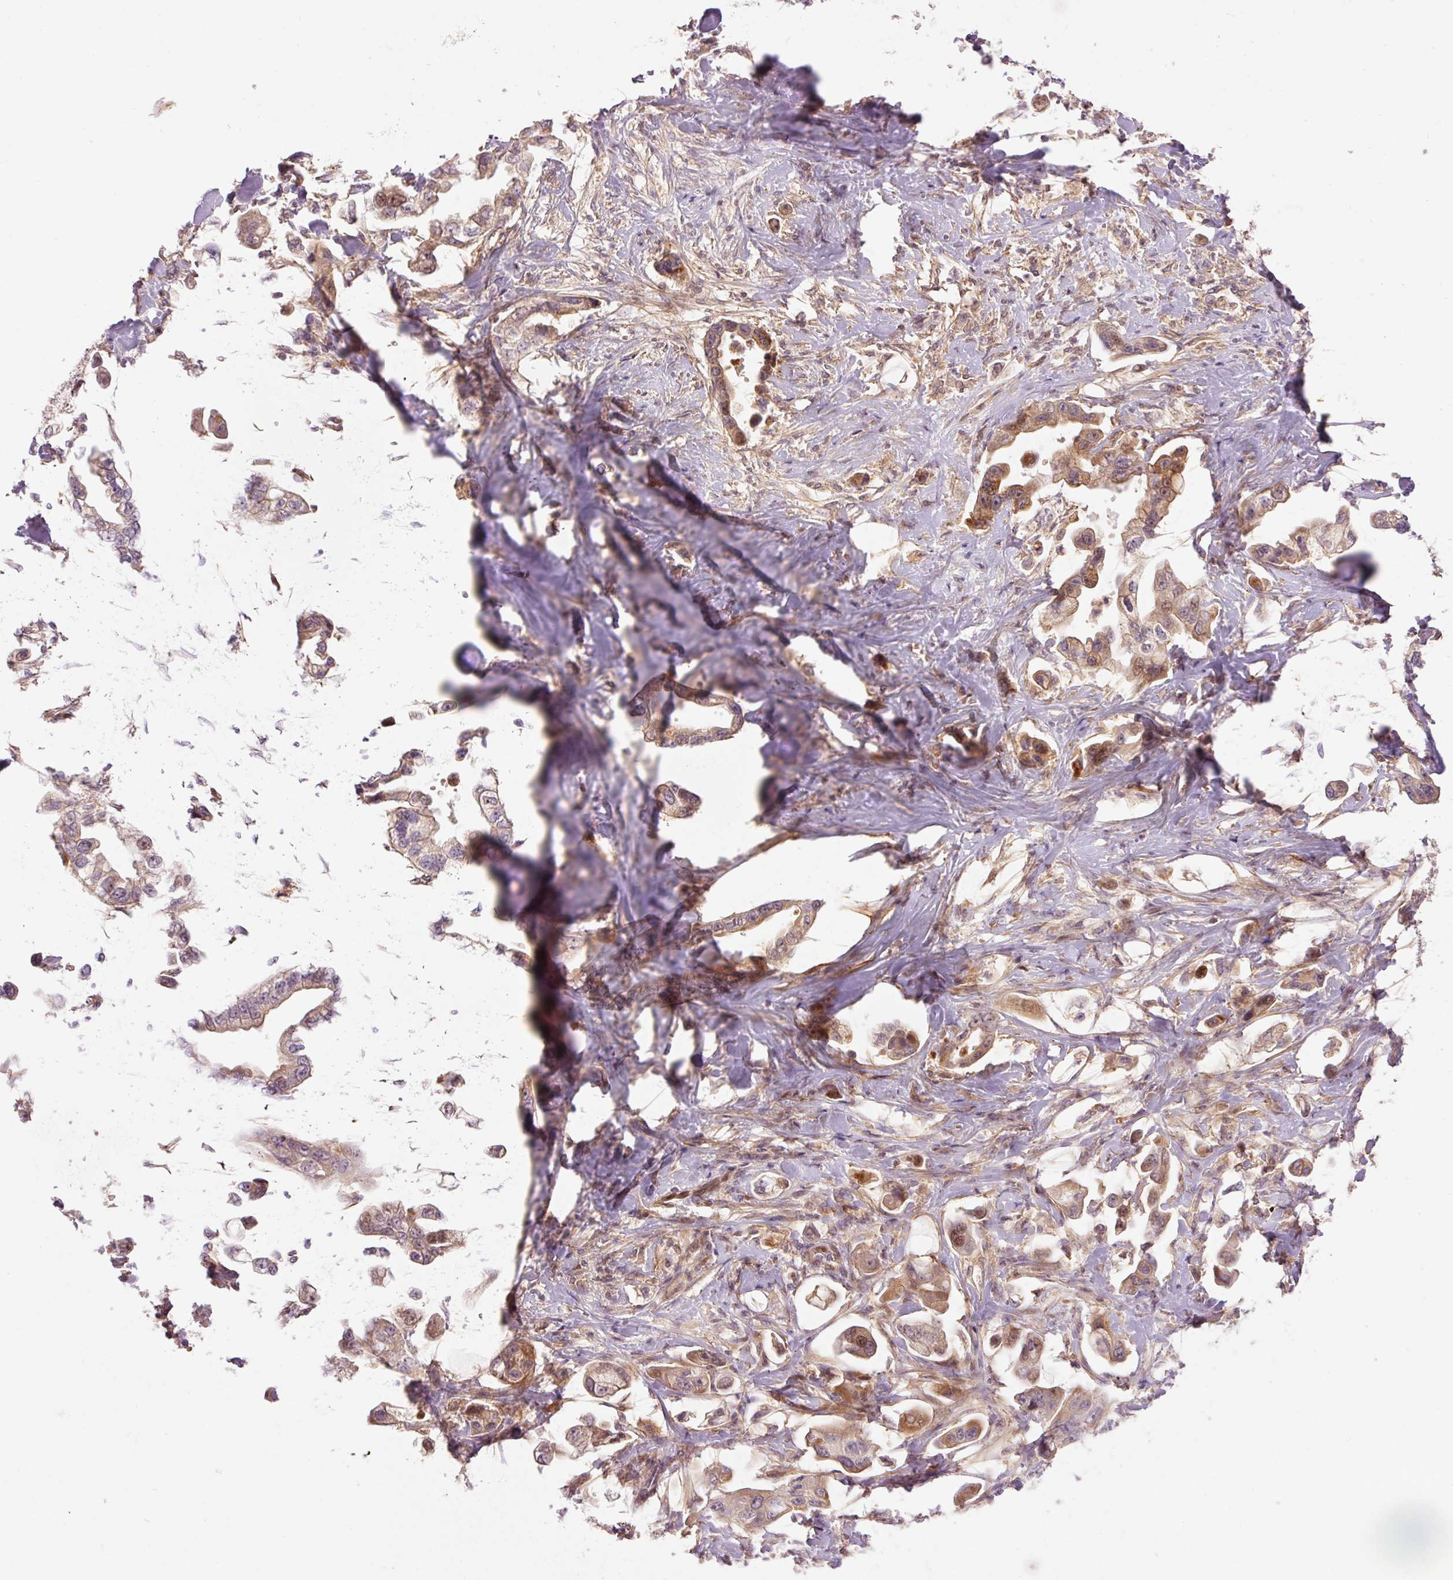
{"staining": {"intensity": "moderate", "quantity": ">75%", "location": "cytoplasmic/membranous,nuclear"}, "tissue": "stomach cancer", "cell_type": "Tumor cells", "image_type": "cancer", "snomed": [{"axis": "morphology", "description": "Adenocarcinoma, NOS"}, {"axis": "topography", "description": "Stomach"}], "caption": "Immunohistochemistry (DAB (3,3'-diaminobenzidine)) staining of stomach cancer displays moderate cytoplasmic/membranous and nuclear protein staining in approximately >75% of tumor cells.", "gene": "SLC29A3", "patient": {"sex": "male", "age": 62}}